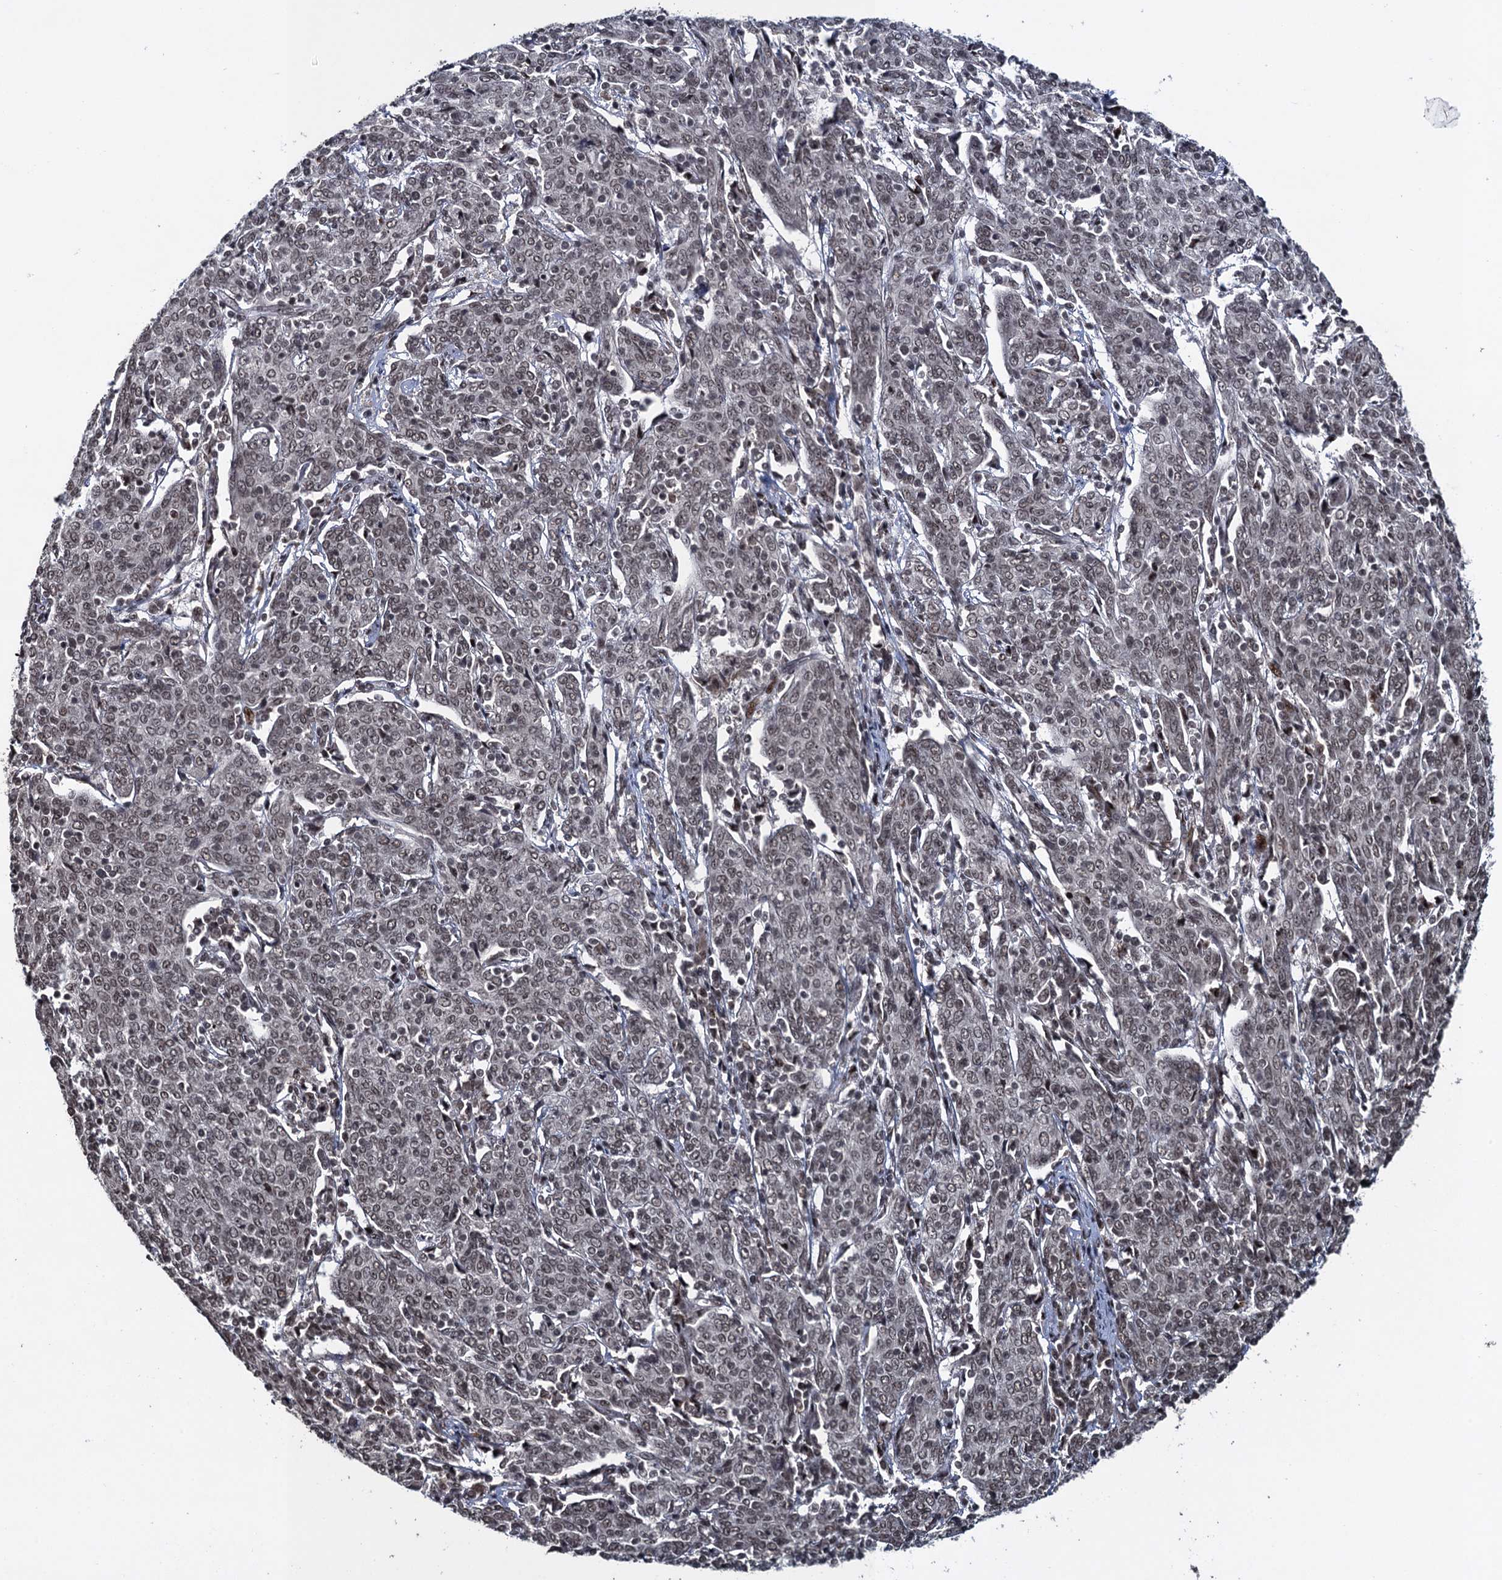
{"staining": {"intensity": "moderate", "quantity": "<25%", "location": "nuclear"}, "tissue": "cervical cancer", "cell_type": "Tumor cells", "image_type": "cancer", "snomed": [{"axis": "morphology", "description": "Squamous cell carcinoma, NOS"}, {"axis": "topography", "description": "Cervix"}], "caption": "Tumor cells exhibit low levels of moderate nuclear expression in about <25% of cells in human cervical cancer (squamous cell carcinoma).", "gene": "ZNF169", "patient": {"sex": "female", "age": 67}}